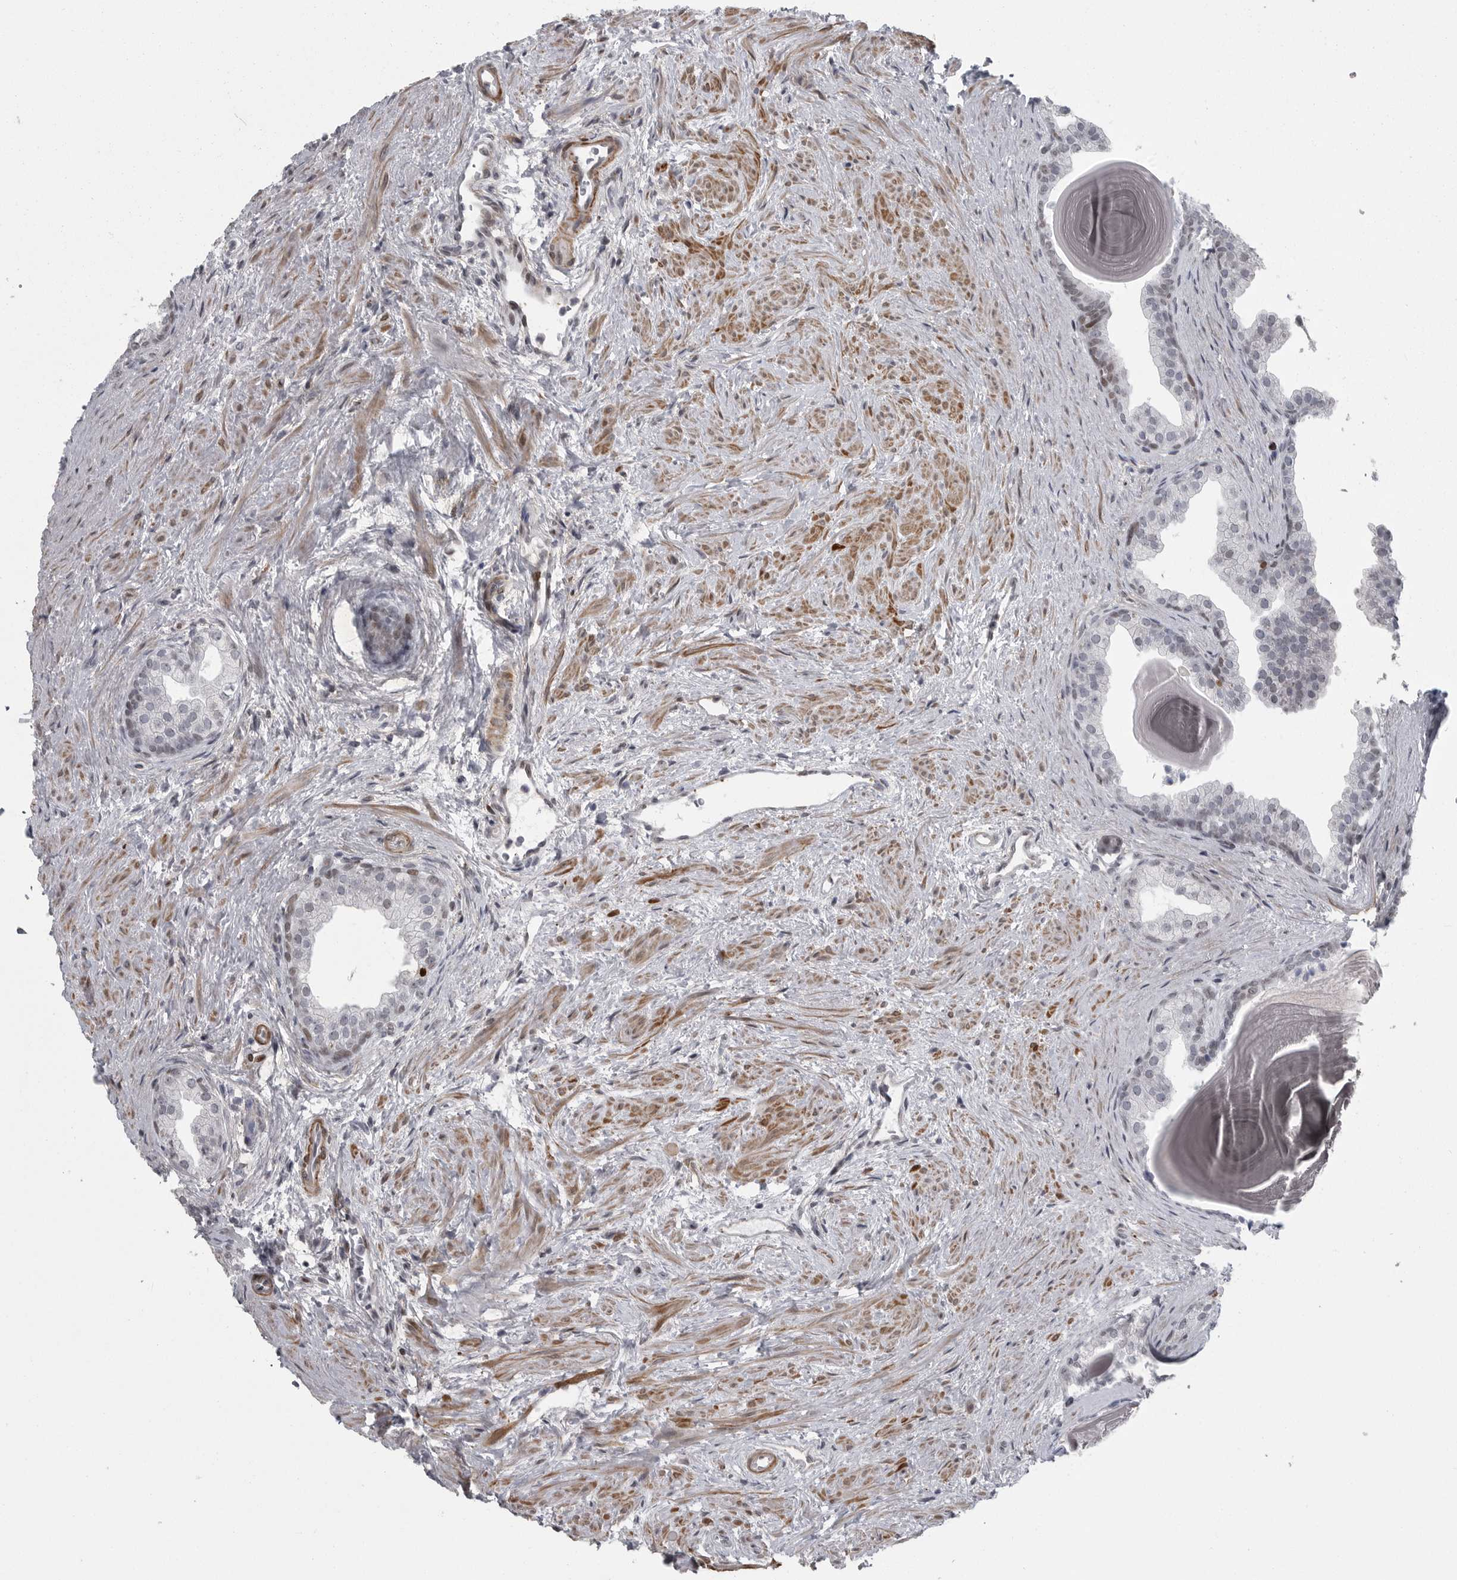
{"staining": {"intensity": "weak", "quantity": "<25%", "location": "nuclear"}, "tissue": "prostate", "cell_type": "Glandular cells", "image_type": "normal", "snomed": [{"axis": "morphology", "description": "Normal tissue, NOS"}, {"axis": "topography", "description": "Prostate"}], "caption": "DAB immunohistochemical staining of normal prostate exhibits no significant staining in glandular cells.", "gene": "HMGN3", "patient": {"sex": "male", "age": 48}}